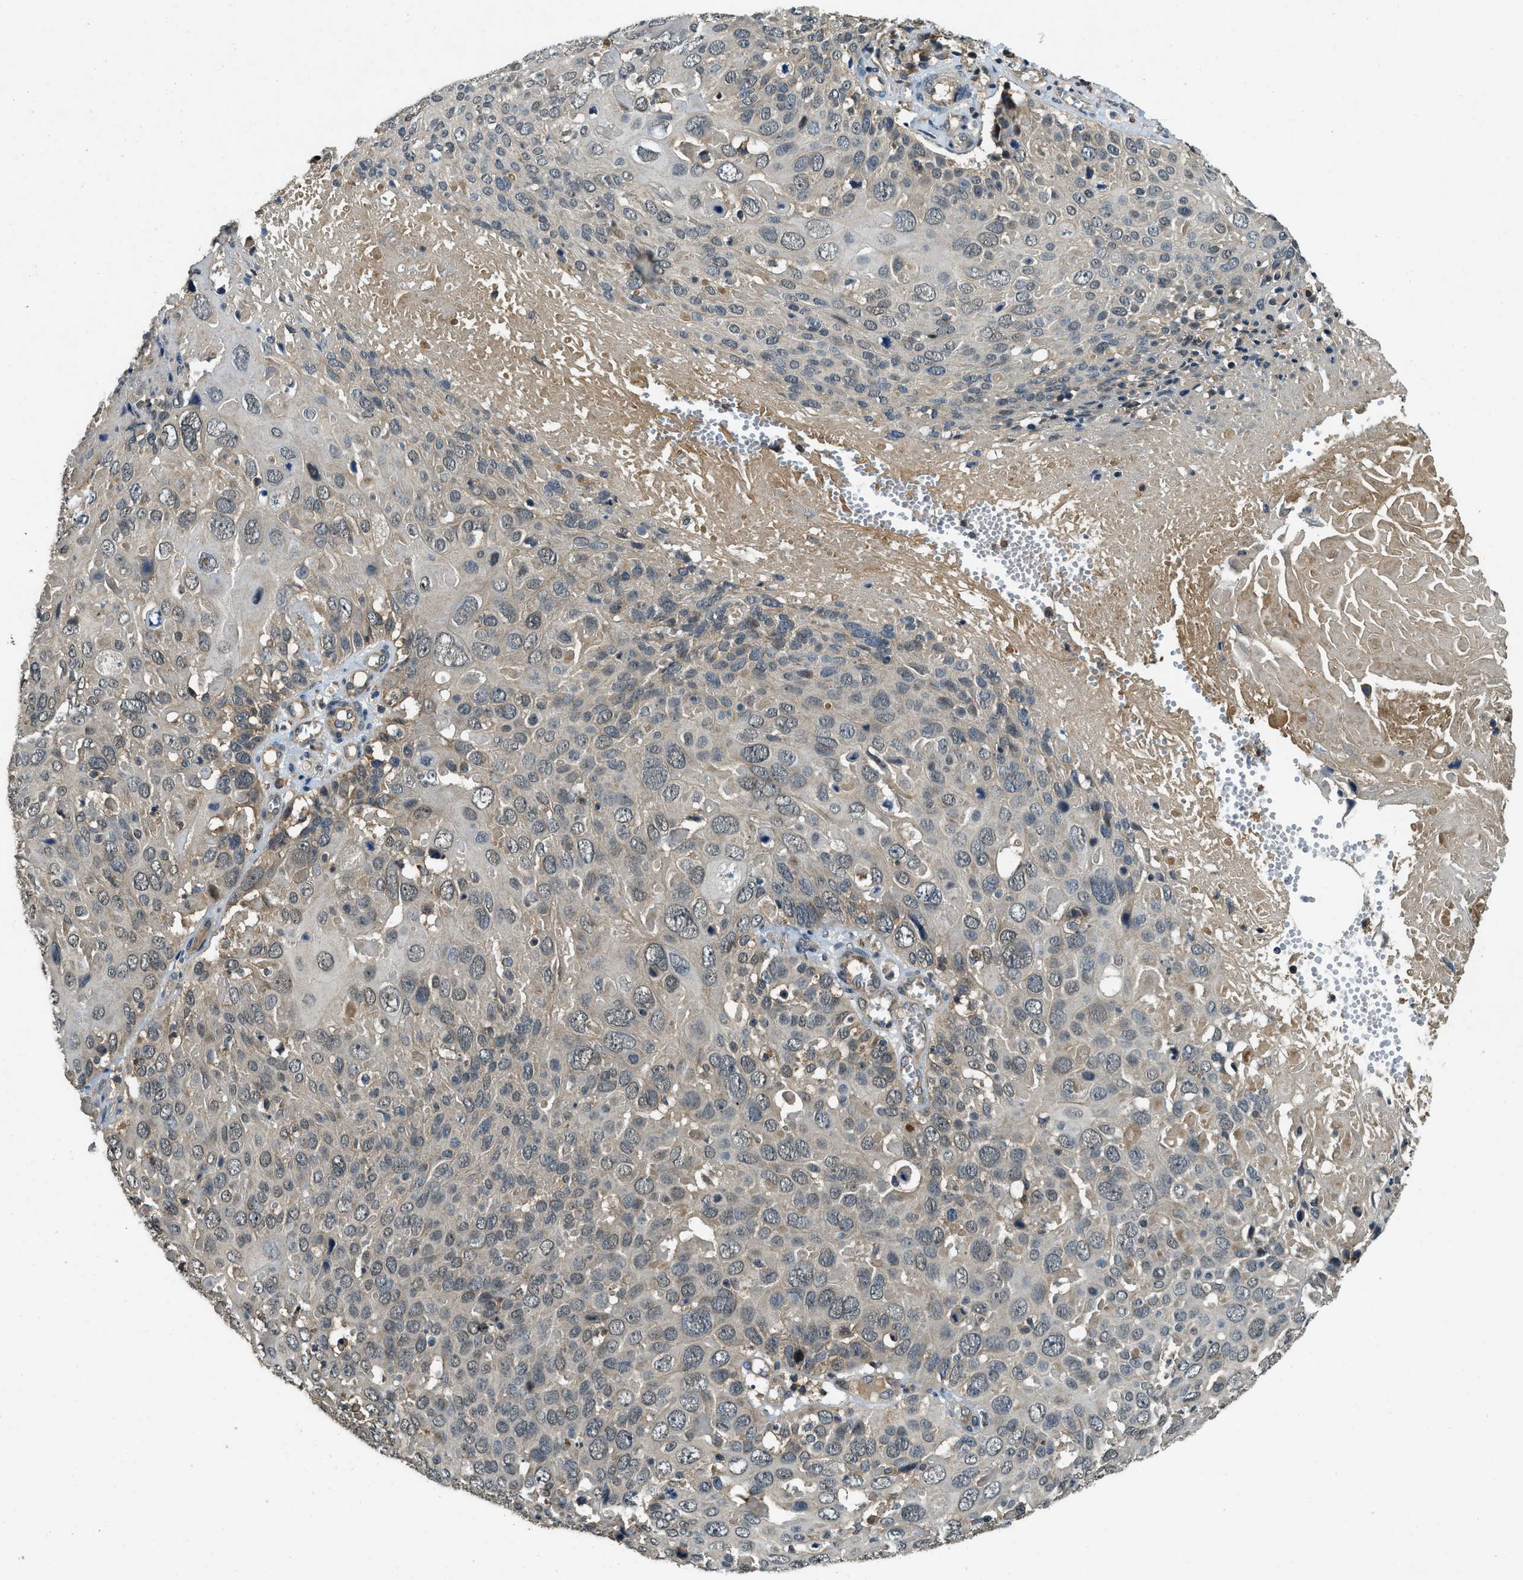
{"staining": {"intensity": "negative", "quantity": "none", "location": "none"}, "tissue": "cervical cancer", "cell_type": "Tumor cells", "image_type": "cancer", "snomed": [{"axis": "morphology", "description": "Squamous cell carcinoma, NOS"}, {"axis": "topography", "description": "Cervix"}], "caption": "Cervical cancer stained for a protein using immunohistochemistry (IHC) displays no expression tumor cells.", "gene": "ATP8B1", "patient": {"sex": "female", "age": 74}}